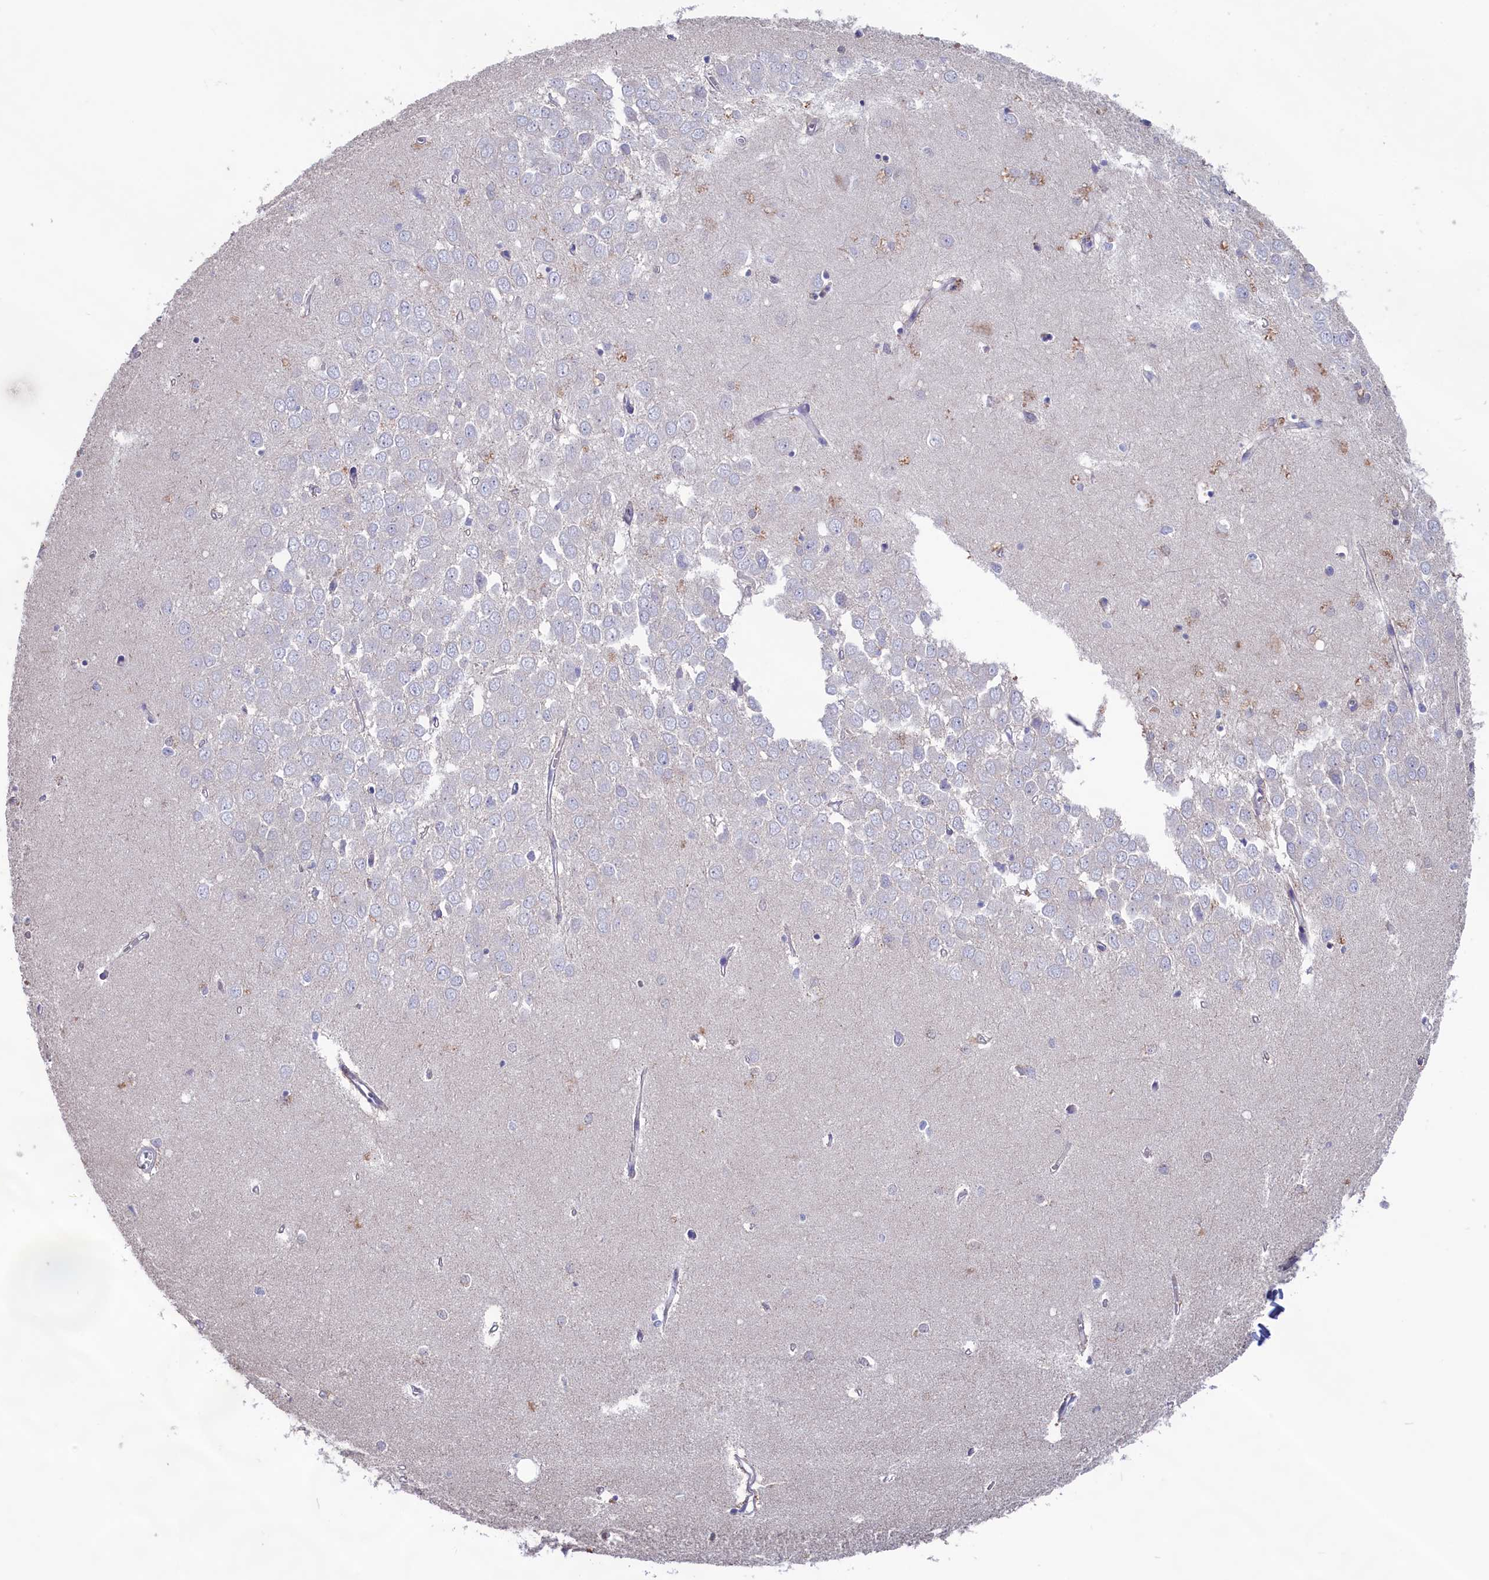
{"staining": {"intensity": "moderate", "quantity": "<25%", "location": "cytoplasmic/membranous"}, "tissue": "hippocampus", "cell_type": "Glial cells", "image_type": "normal", "snomed": [{"axis": "morphology", "description": "Normal tissue, NOS"}, {"axis": "topography", "description": "Hippocampus"}], "caption": "Immunohistochemistry (IHC) photomicrograph of unremarkable human hippocampus stained for a protein (brown), which reveals low levels of moderate cytoplasmic/membranous positivity in approximately <25% of glial cells.", "gene": "PRDM12", "patient": {"sex": "female", "age": 64}}